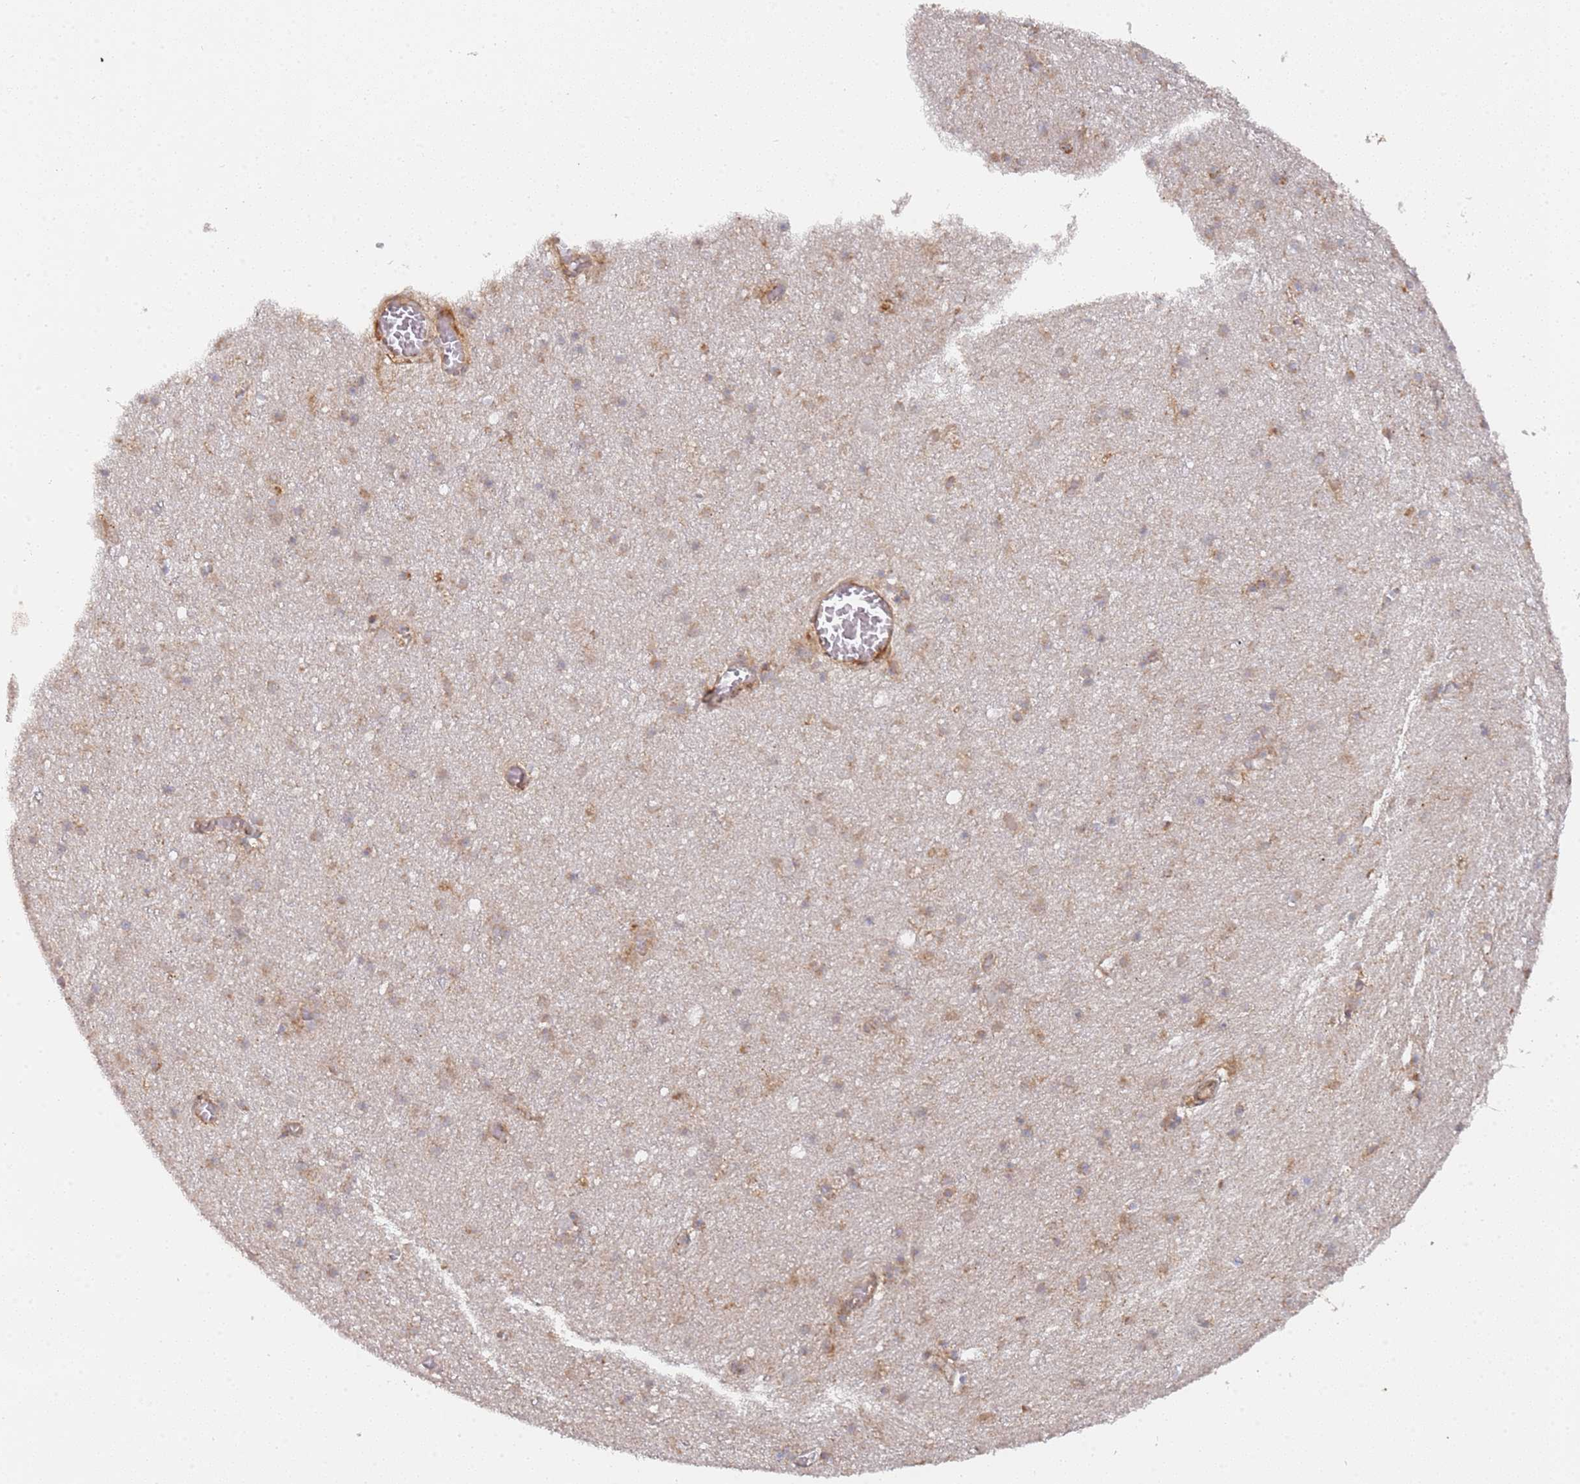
{"staining": {"intensity": "moderate", "quantity": ">75%", "location": "cytoplasmic/membranous"}, "tissue": "cerebral cortex", "cell_type": "Endothelial cells", "image_type": "normal", "snomed": [{"axis": "morphology", "description": "Normal tissue, NOS"}, {"axis": "topography", "description": "Cerebral cortex"}], "caption": "A histopathology image of human cerebral cortex stained for a protein reveals moderate cytoplasmic/membranous brown staining in endothelial cells.", "gene": "DDX60", "patient": {"sex": "female", "age": 64}}